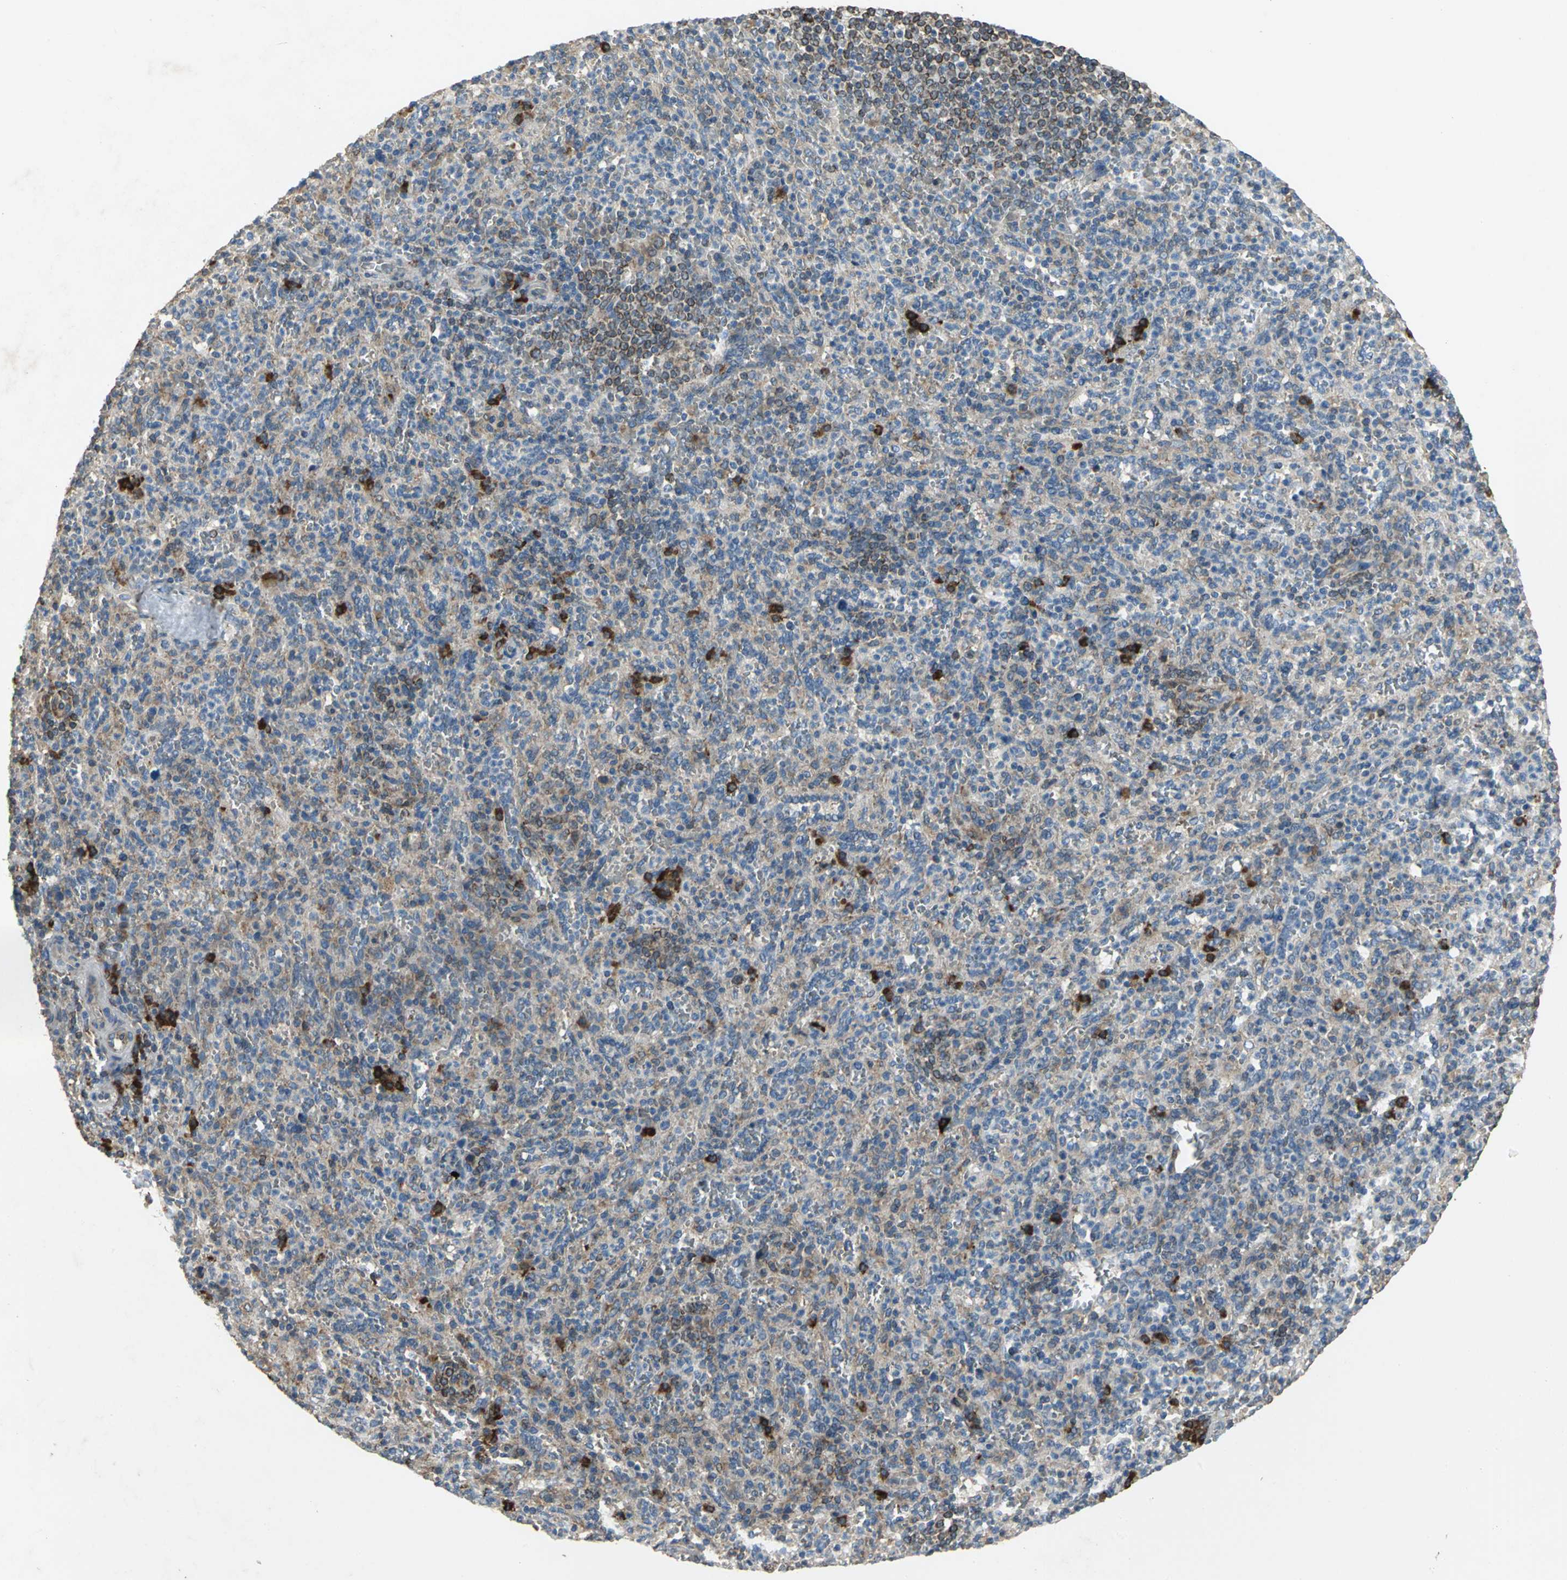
{"staining": {"intensity": "weak", "quantity": "25%-75%", "location": "cytoplasmic/membranous"}, "tissue": "spleen", "cell_type": "Cells in red pulp", "image_type": "normal", "snomed": [{"axis": "morphology", "description": "Normal tissue, NOS"}, {"axis": "topography", "description": "Spleen"}], "caption": "The immunohistochemical stain shows weak cytoplasmic/membranous expression in cells in red pulp of benign spleen. (DAB IHC with brightfield microscopy, high magnification).", "gene": "SYVN1", "patient": {"sex": "male", "age": 36}}